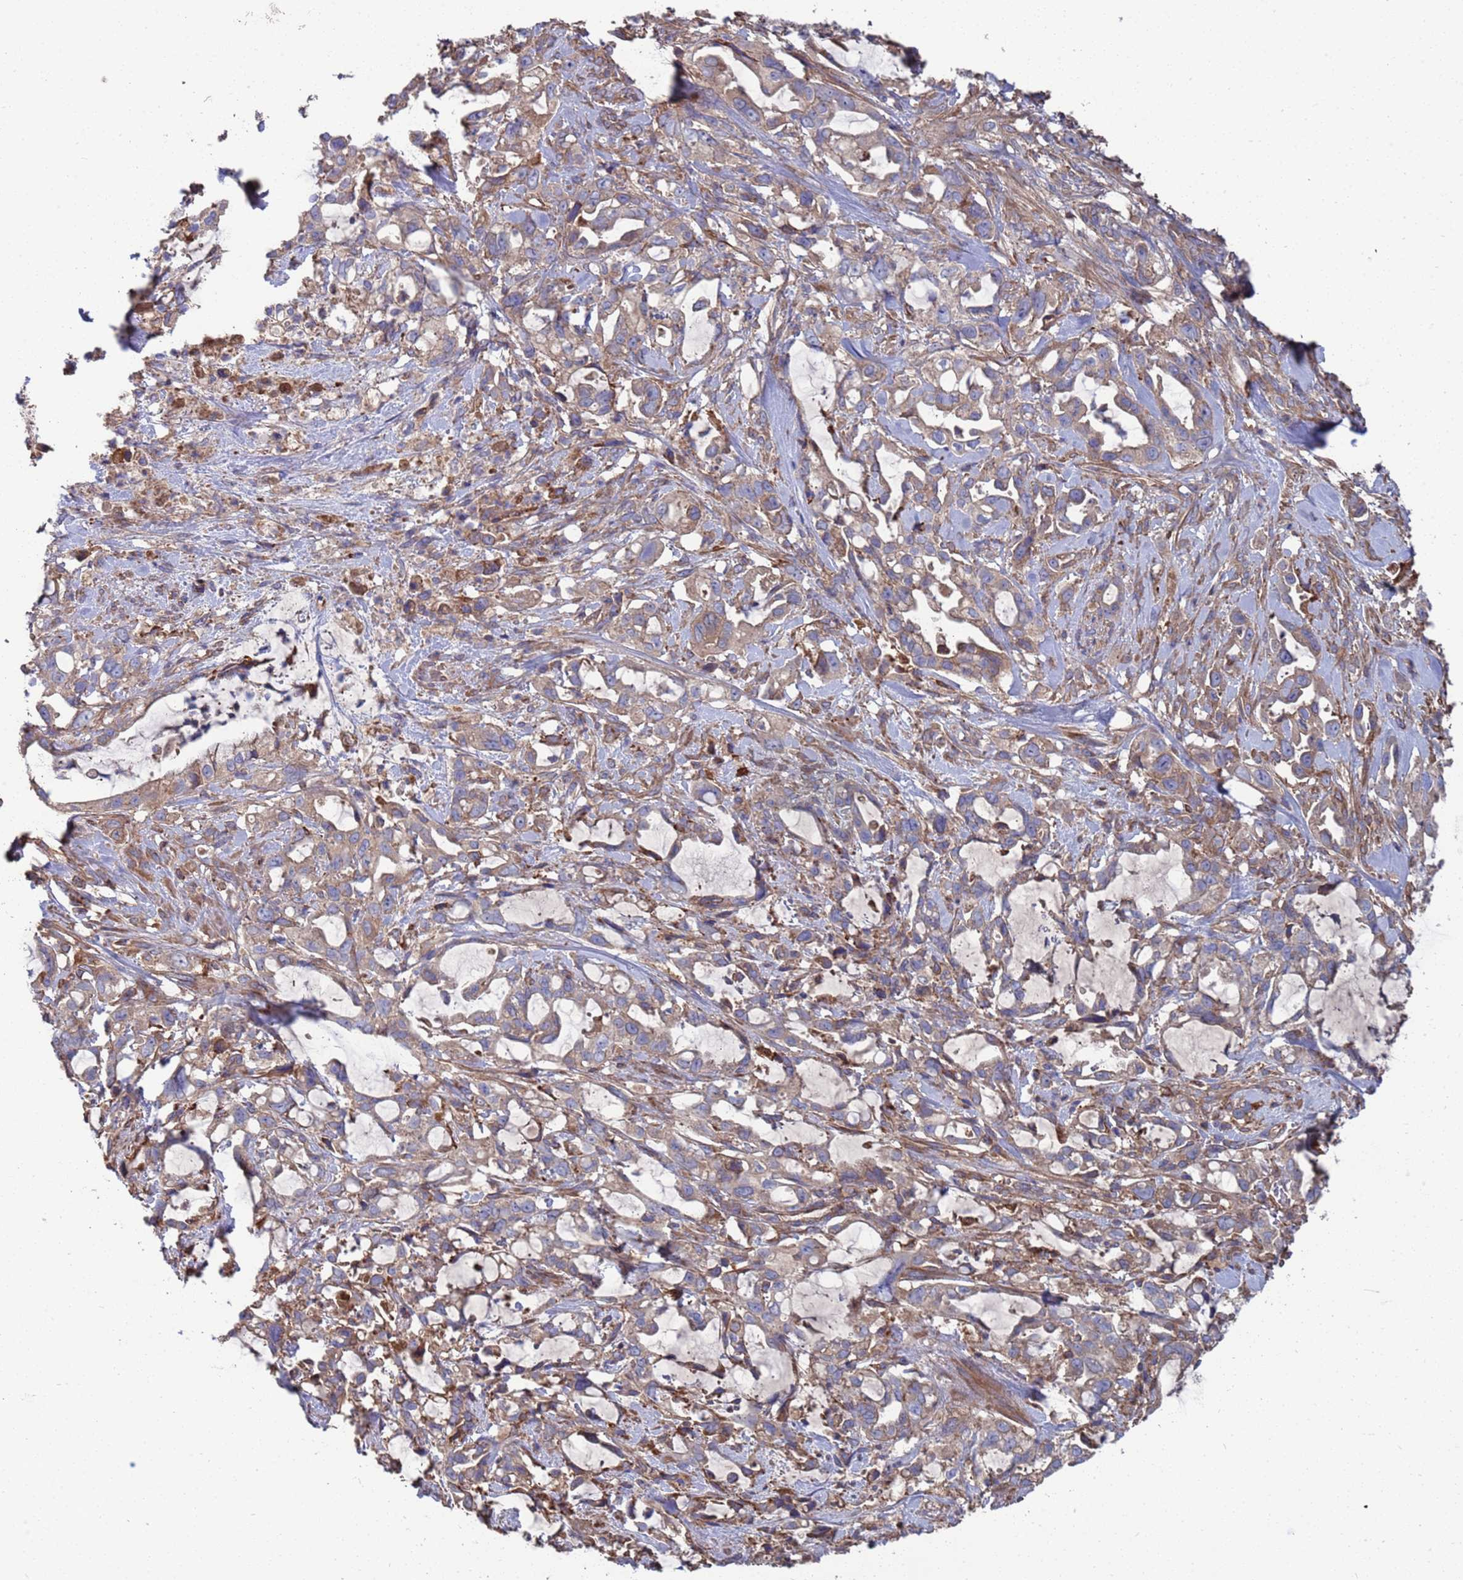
{"staining": {"intensity": "weak", "quantity": ">75%", "location": "cytoplasmic/membranous"}, "tissue": "pancreatic cancer", "cell_type": "Tumor cells", "image_type": "cancer", "snomed": [{"axis": "morphology", "description": "Adenocarcinoma, NOS"}, {"axis": "topography", "description": "Pancreas"}], "caption": "Immunohistochemical staining of pancreatic adenocarcinoma shows low levels of weak cytoplasmic/membranous positivity in approximately >75% of tumor cells.", "gene": "PYCR1", "patient": {"sex": "female", "age": 61}}